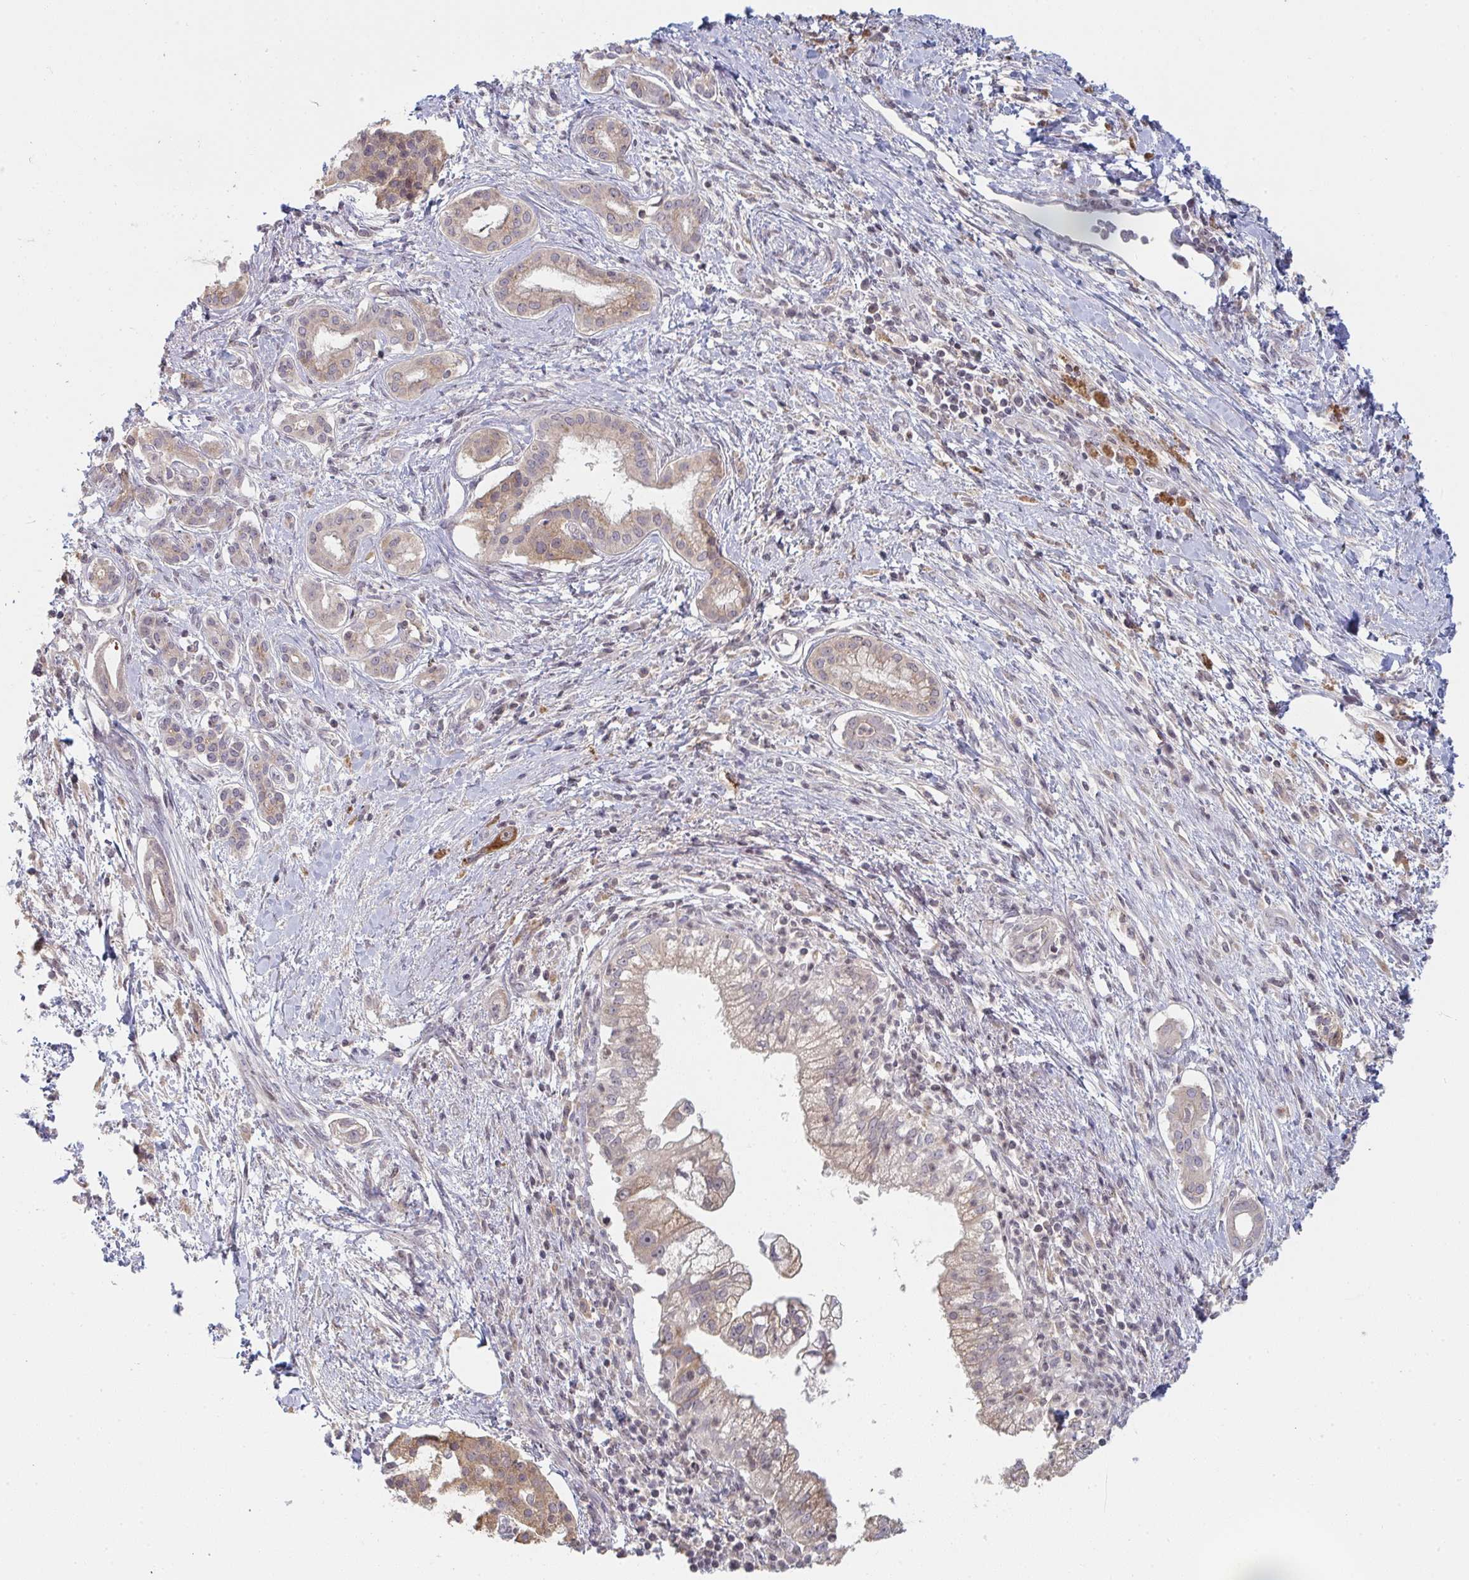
{"staining": {"intensity": "weak", "quantity": "<25%", "location": "cytoplasmic/membranous"}, "tissue": "pancreatic cancer", "cell_type": "Tumor cells", "image_type": "cancer", "snomed": [{"axis": "morphology", "description": "Adenocarcinoma, NOS"}, {"axis": "topography", "description": "Pancreas"}], "caption": "This is an IHC histopathology image of pancreatic cancer (adenocarcinoma). There is no positivity in tumor cells.", "gene": "DCST1", "patient": {"sex": "male", "age": 70}}